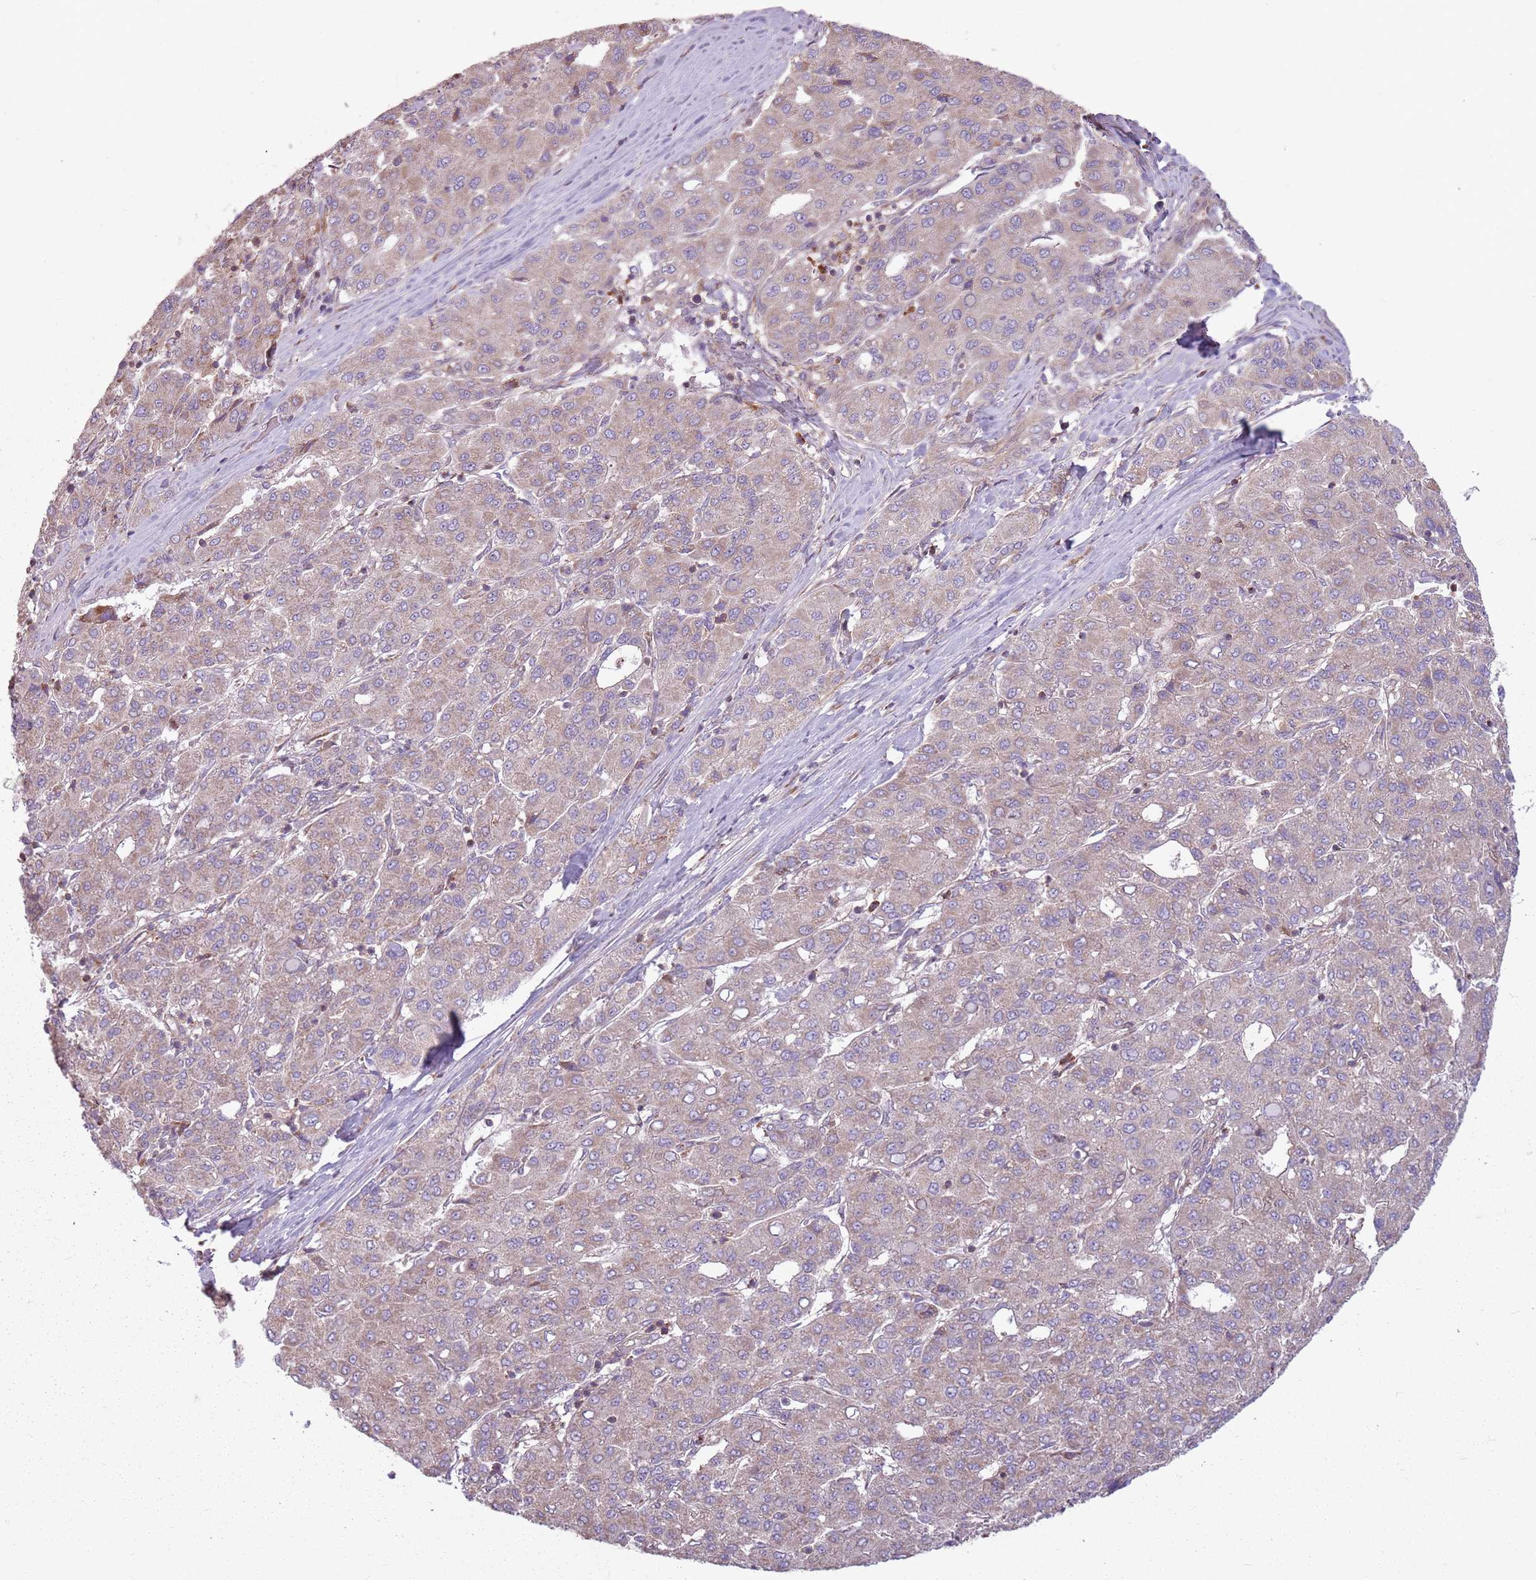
{"staining": {"intensity": "weak", "quantity": "<25%", "location": "cytoplasmic/membranous"}, "tissue": "liver cancer", "cell_type": "Tumor cells", "image_type": "cancer", "snomed": [{"axis": "morphology", "description": "Carcinoma, Hepatocellular, NOS"}, {"axis": "topography", "description": "Liver"}], "caption": "Tumor cells show no significant protein staining in hepatocellular carcinoma (liver).", "gene": "RPL21", "patient": {"sex": "male", "age": 65}}